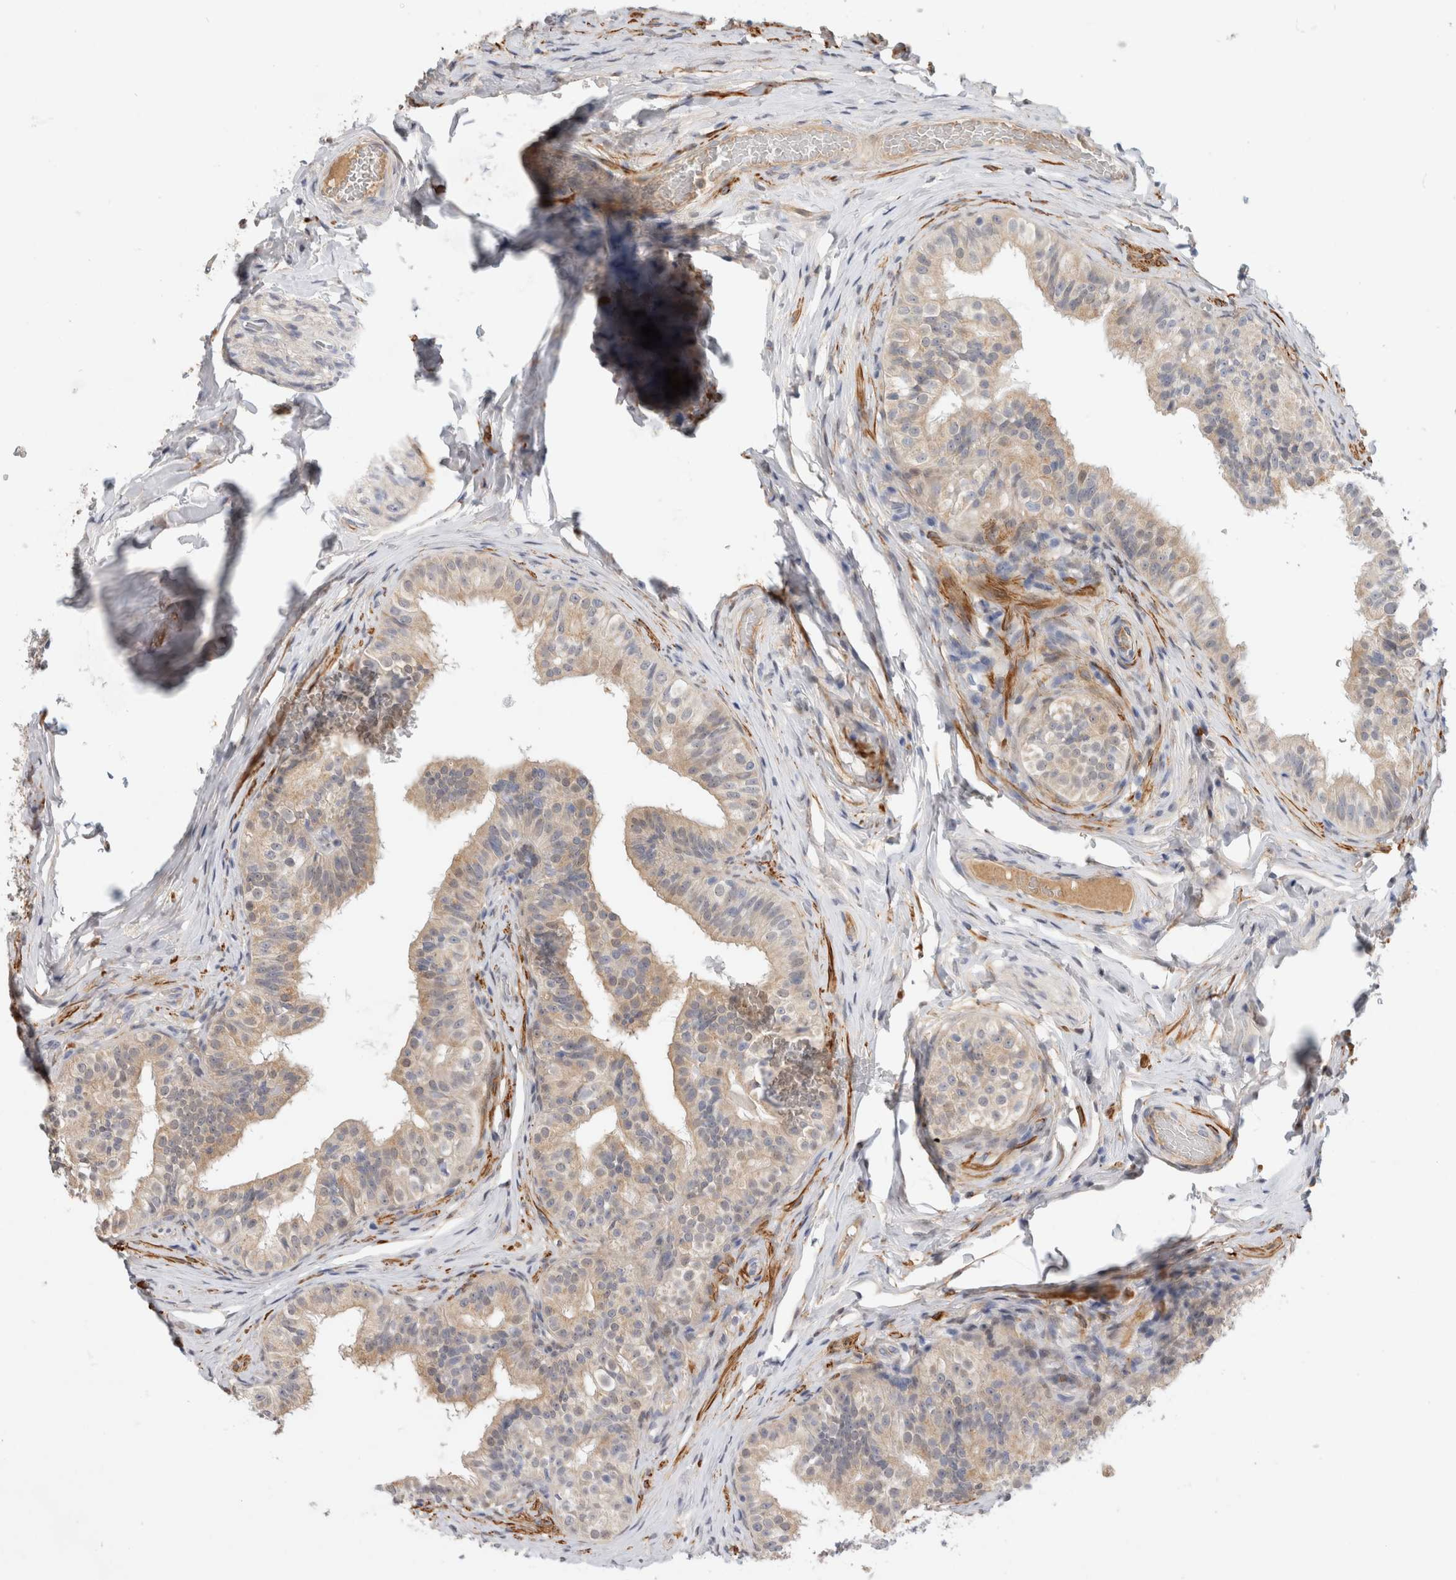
{"staining": {"intensity": "weak", "quantity": "<25%", "location": "cytoplasmic/membranous,nuclear"}, "tissue": "epididymis", "cell_type": "Glandular cells", "image_type": "normal", "snomed": [{"axis": "morphology", "description": "Normal tissue, NOS"}, {"axis": "topography", "description": "Epididymis"}], "caption": "Protein analysis of unremarkable epididymis shows no significant expression in glandular cells.", "gene": "PGM1", "patient": {"sex": "male", "age": 49}}